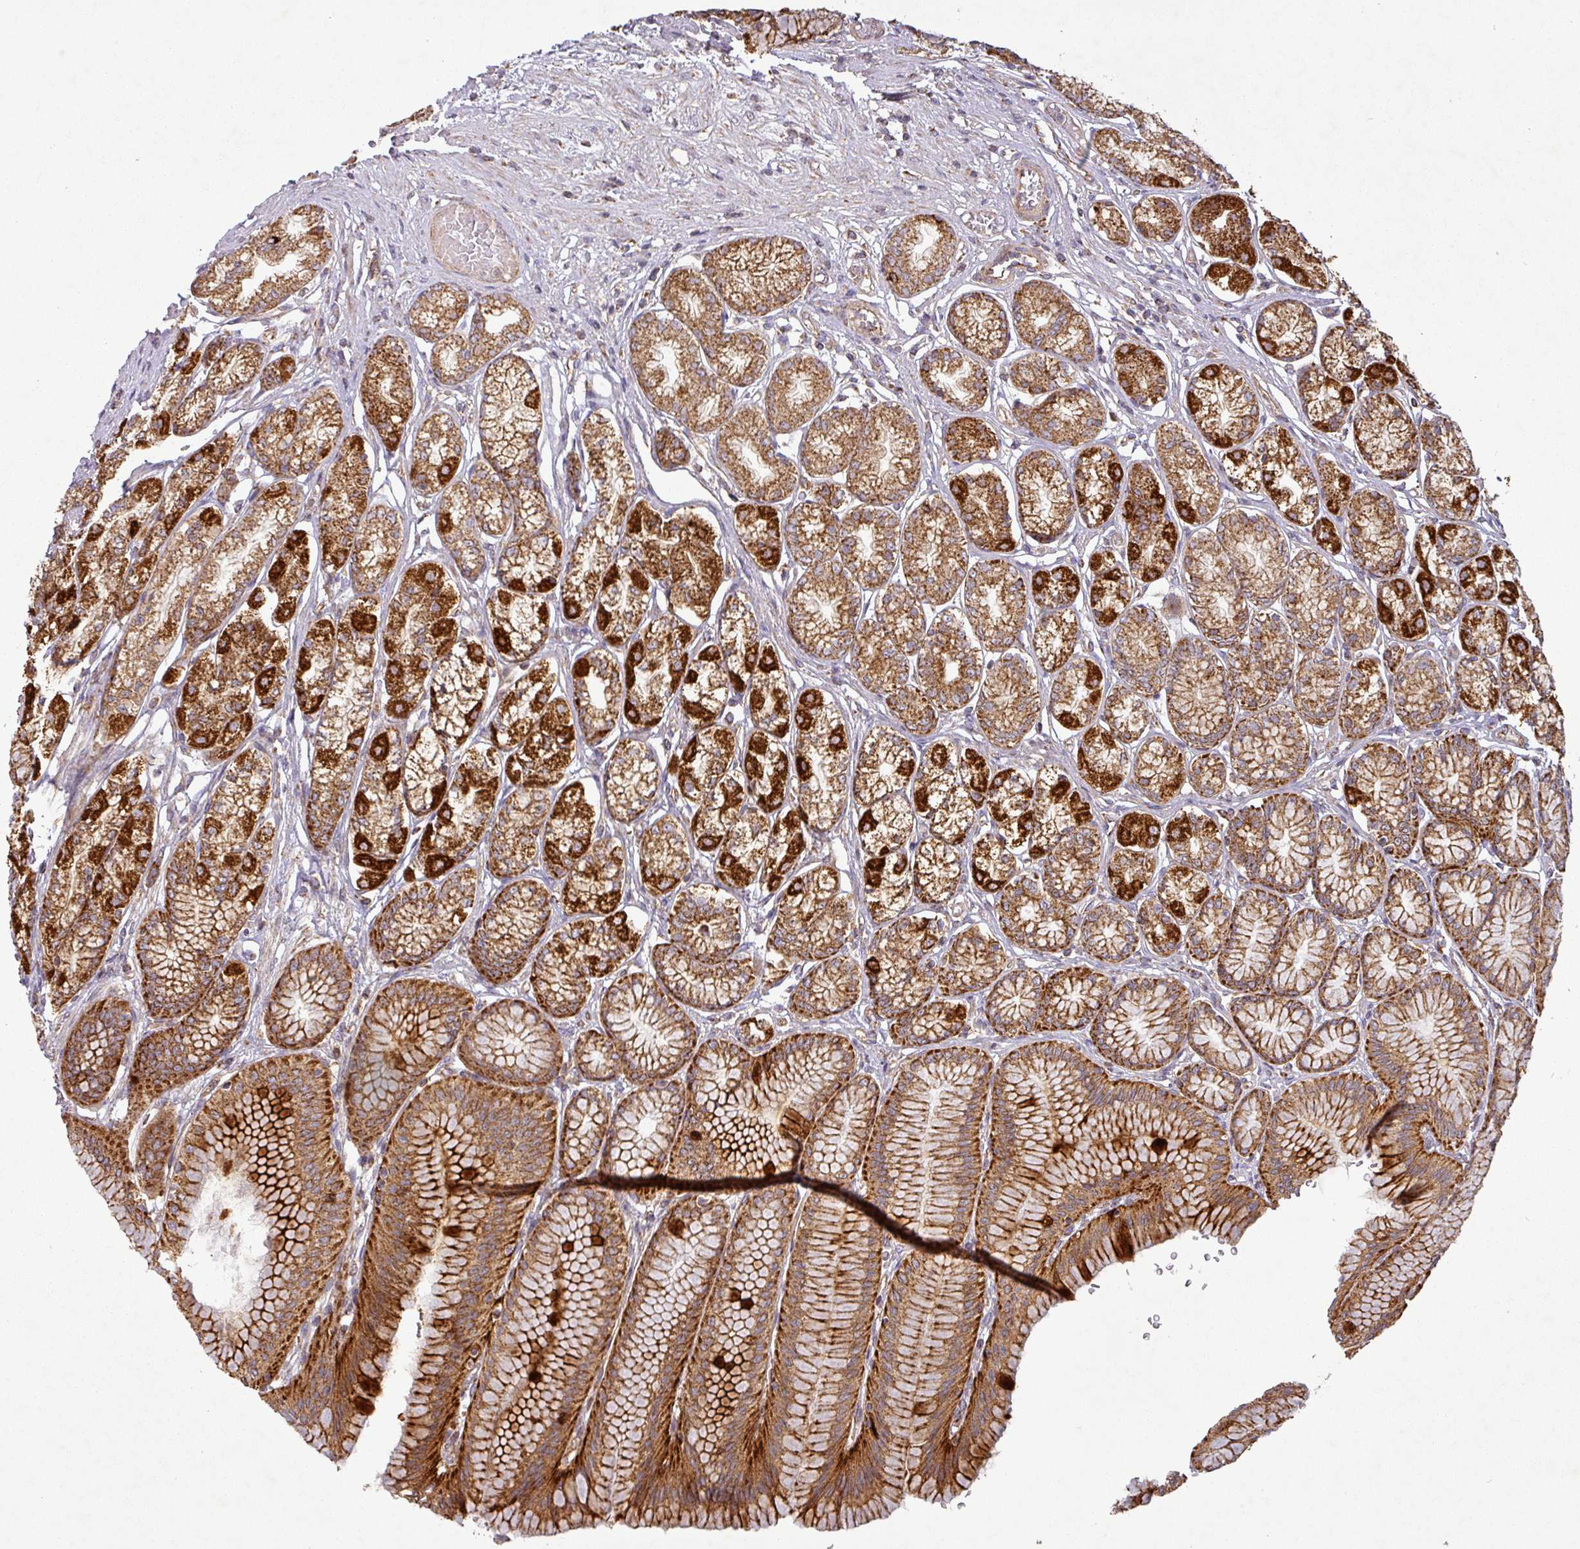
{"staining": {"intensity": "strong", "quantity": ">75%", "location": "cytoplasmic/membranous"}, "tissue": "stomach", "cell_type": "Glandular cells", "image_type": "normal", "snomed": [{"axis": "morphology", "description": "Normal tissue, NOS"}, {"axis": "morphology", "description": "Adenocarcinoma, NOS"}, {"axis": "morphology", "description": "Adenocarcinoma, High grade"}, {"axis": "topography", "description": "Stomach, upper"}, {"axis": "topography", "description": "Stomach"}], "caption": "DAB immunohistochemical staining of normal human stomach demonstrates strong cytoplasmic/membranous protein positivity in about >75% of glandular cells.", "gene": "GPD2", "patient": {"sex": "female", "age": 65}}